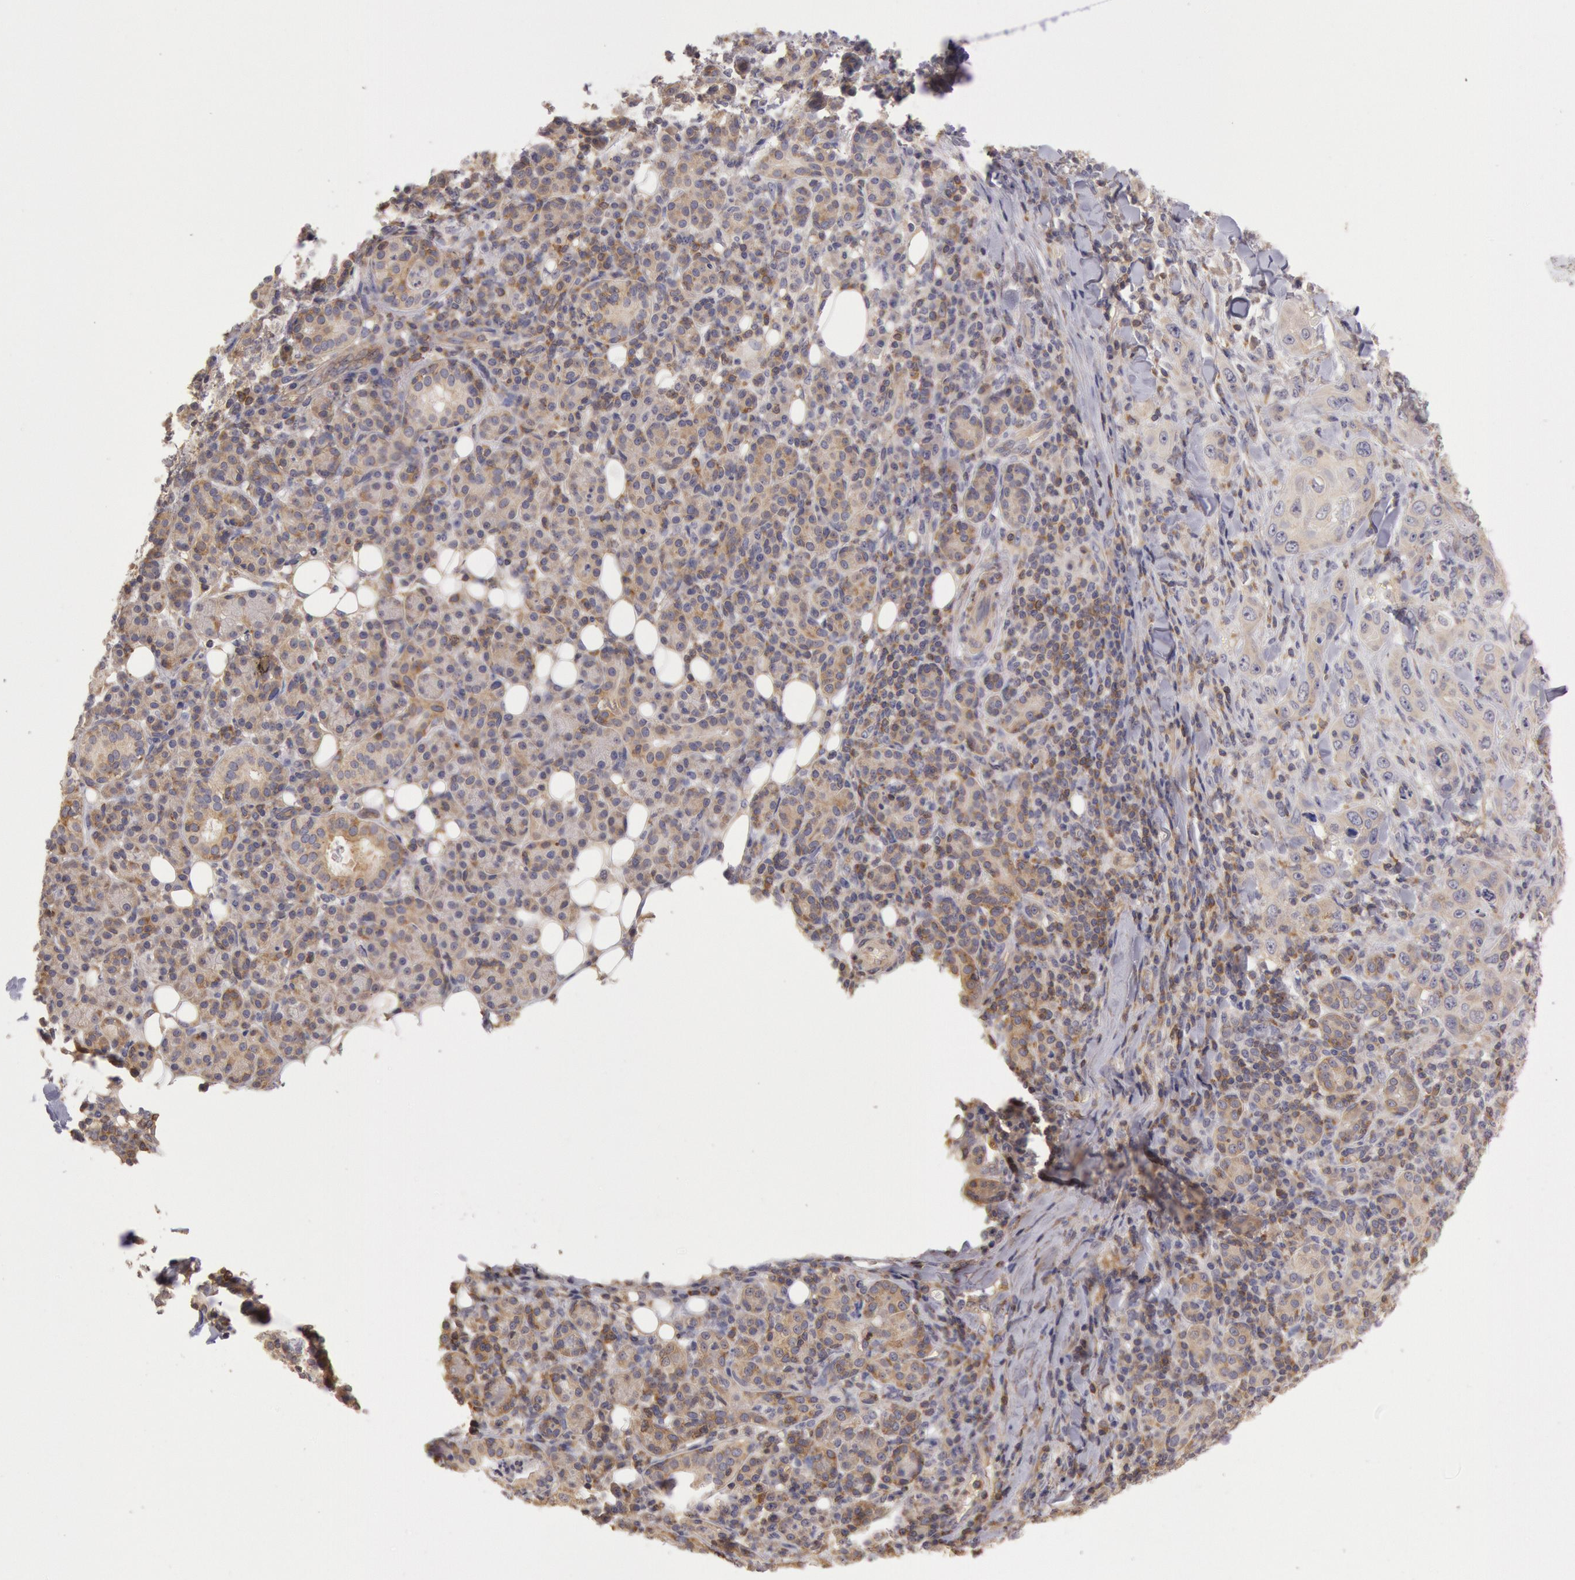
{"staining": {"intensity": "weak", "quantity": ">75%", "location": "cytoplasmic/membranous"}, "tissue": "skin cancer", "cell_type": "Tumor cells", "image_type": "cancer", "snomed": [{"axis": "morphology", "description": "Squamous cell carcinoma, NOS"}, {"axis": "topography", "description": "Skin"}], "caption": "Immunohistochemistry (IHC) (DAB (3,3'-diaminobenzidine)) staining of human squamous cell carcinoma (skin) exhibits weak cytoplasmic/membranous protein expression in about >75% of tumor cells. (DAB IHC, brown staining for protein, blue staining for nuclei).", "gene": "NMT2", "patient": {"sex": "male", "age": 84}}